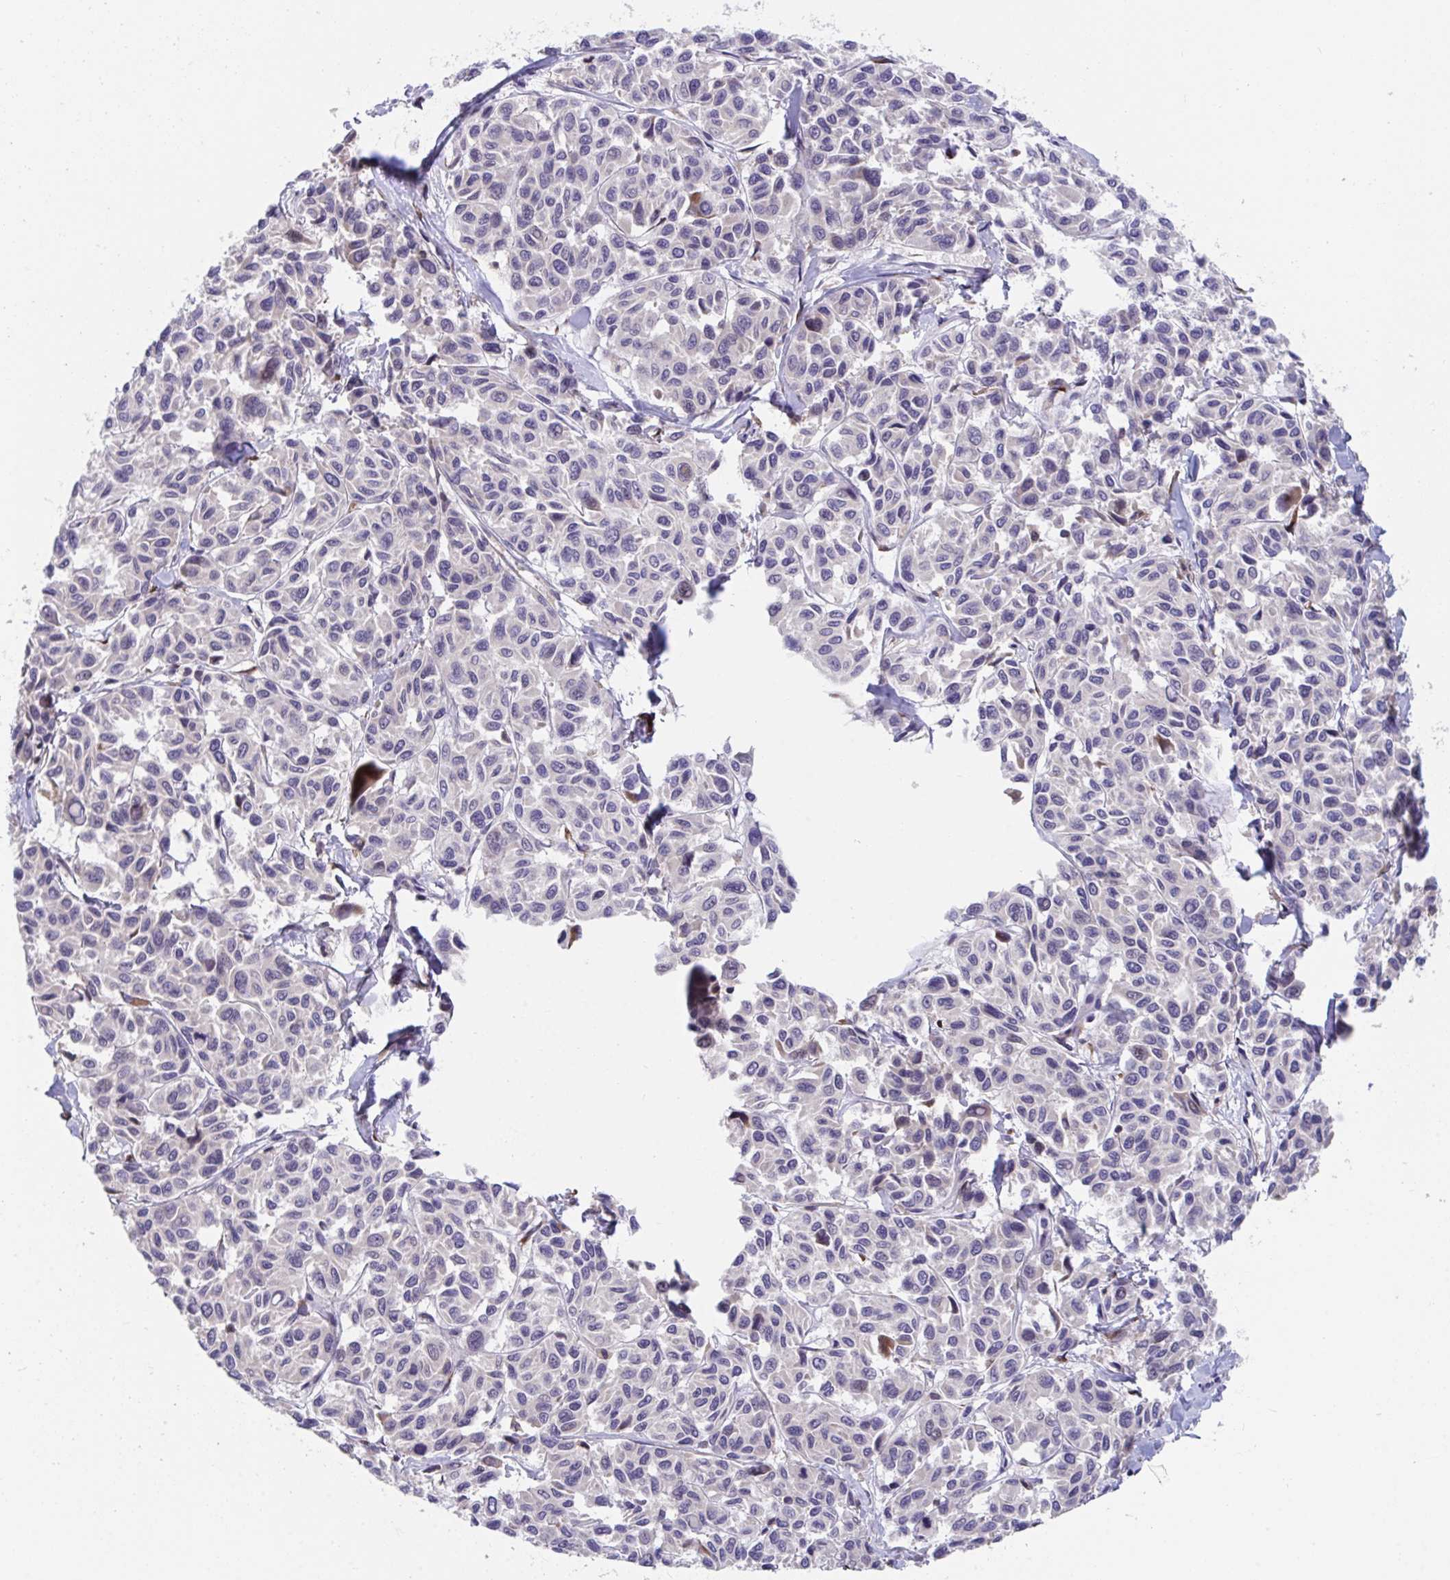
{"staining": {"intensity": "negative", "quantity": "none", "location": "none"}, "tissue": "melanoma", "cell_type": "Tumor cells", "image_type": "cancer", "snomed": [{"axis": "morphology", "description": "Malignant melanoma, NOS"}, {"axis": "topography", "description": "Skin"}], "caption": "This is a image of IHC staining of malignant melanoma, which shows no staining in tumor cells. Brightfield microscopy of immunohistochemistry stained with DAB (3,3'-diaminobenzidine) (brown) and hematoxylin (blue), captured at high magnification.", "gene": "SUSD4", "patient": {"sex": "female", "age": 66}}